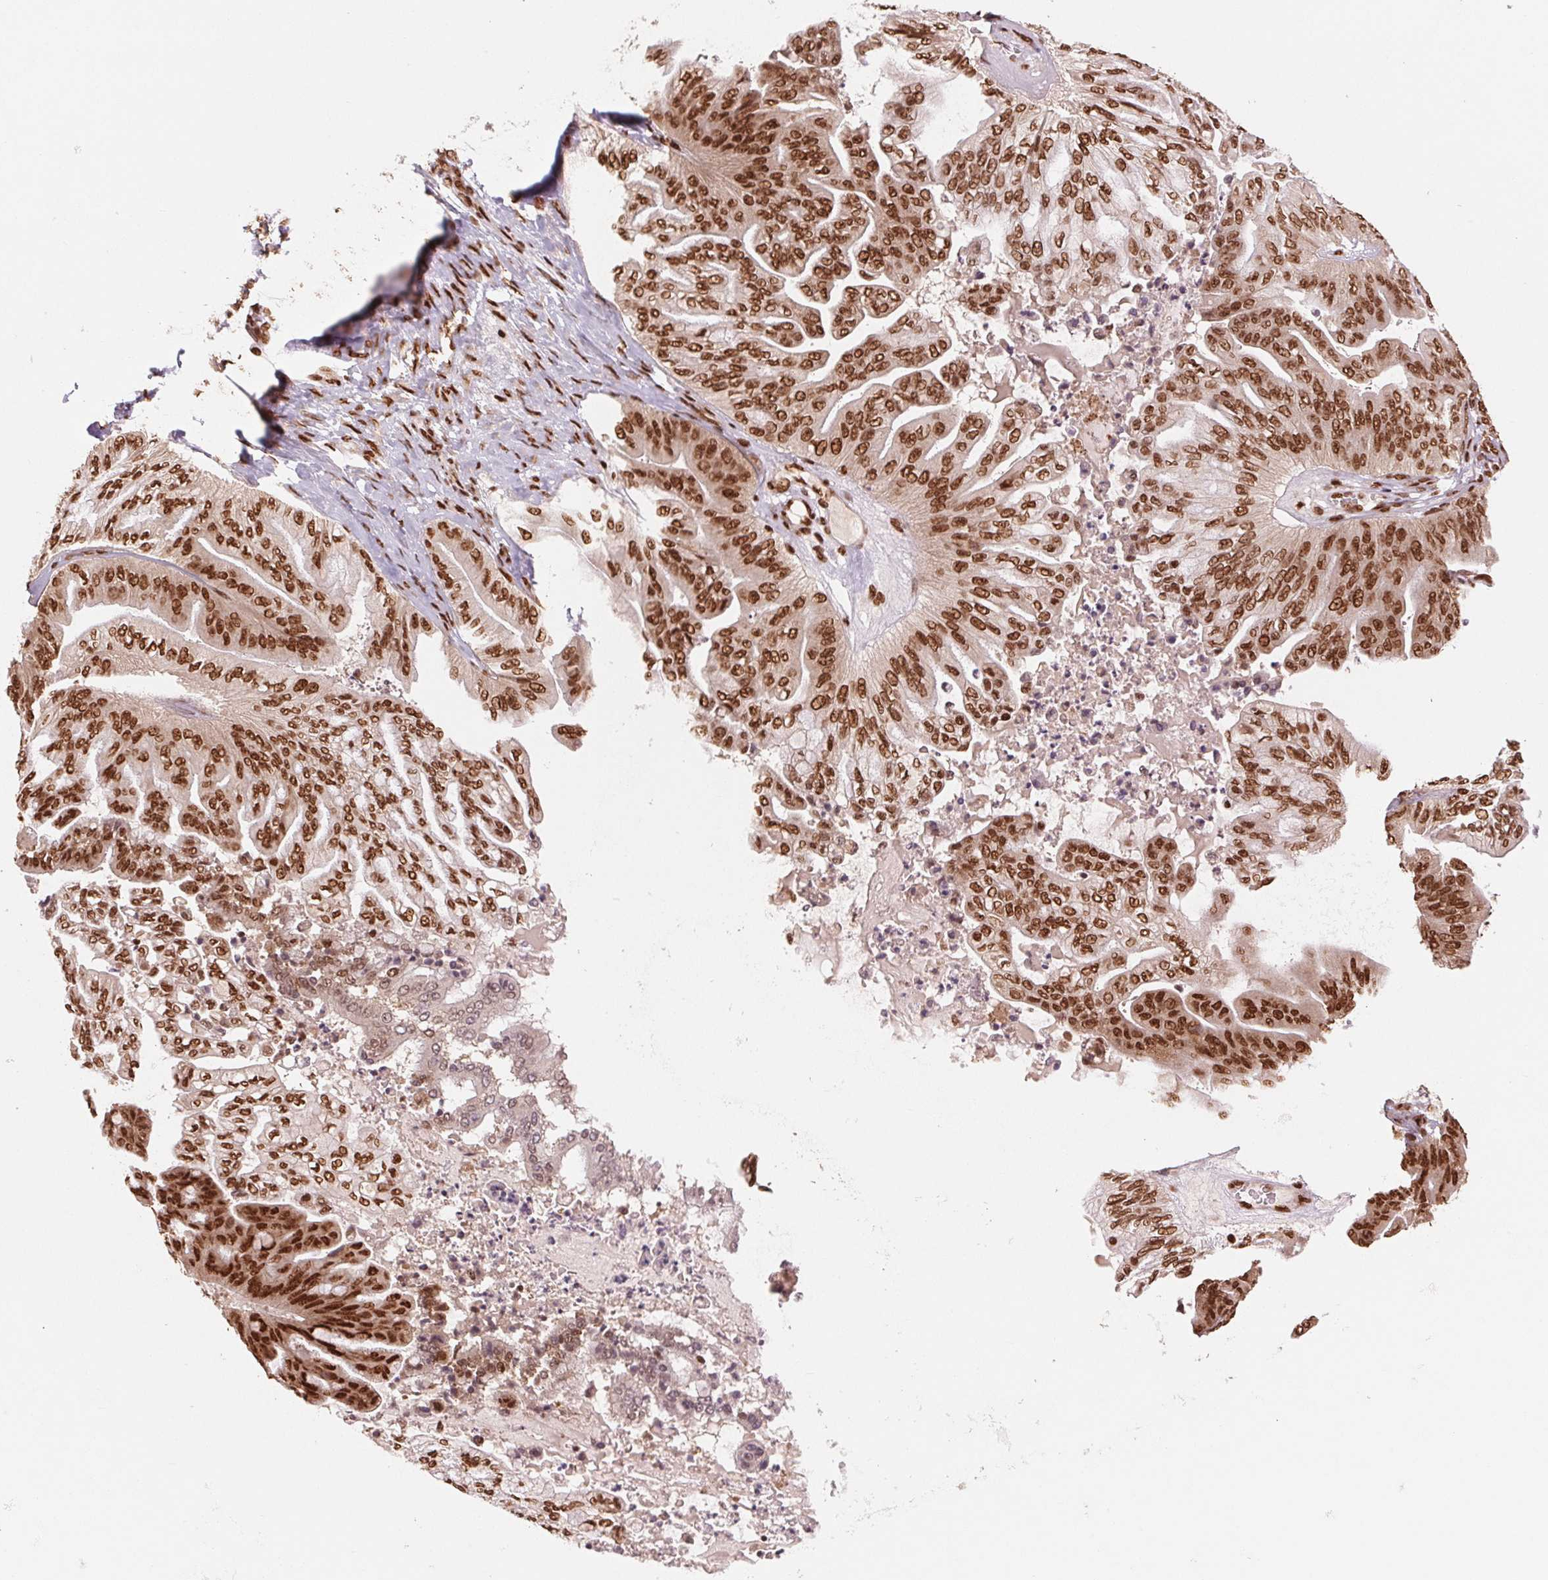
{"staining": {"intensity": "strong", "quantity": ">75%", "location": "nuclear"}, "tissue": "ovarian cancer", "cell_type": "Tumor cells", "image_type": "cancer", "snomed": [{"axis": "morphology", "description": "Cystadenocarcinoma, mucinous, NOS"}, {"axis": "topography", "description": "Ovary"}], "caption": "Human ovarian mucinous cystadenocarcinoma stained for a protein (brown) displays strong nuclear positive positivity in approximately >75% of tumor cells.", "gene": "TTLL9", "patient": {"sex": "female", "age": 67}}